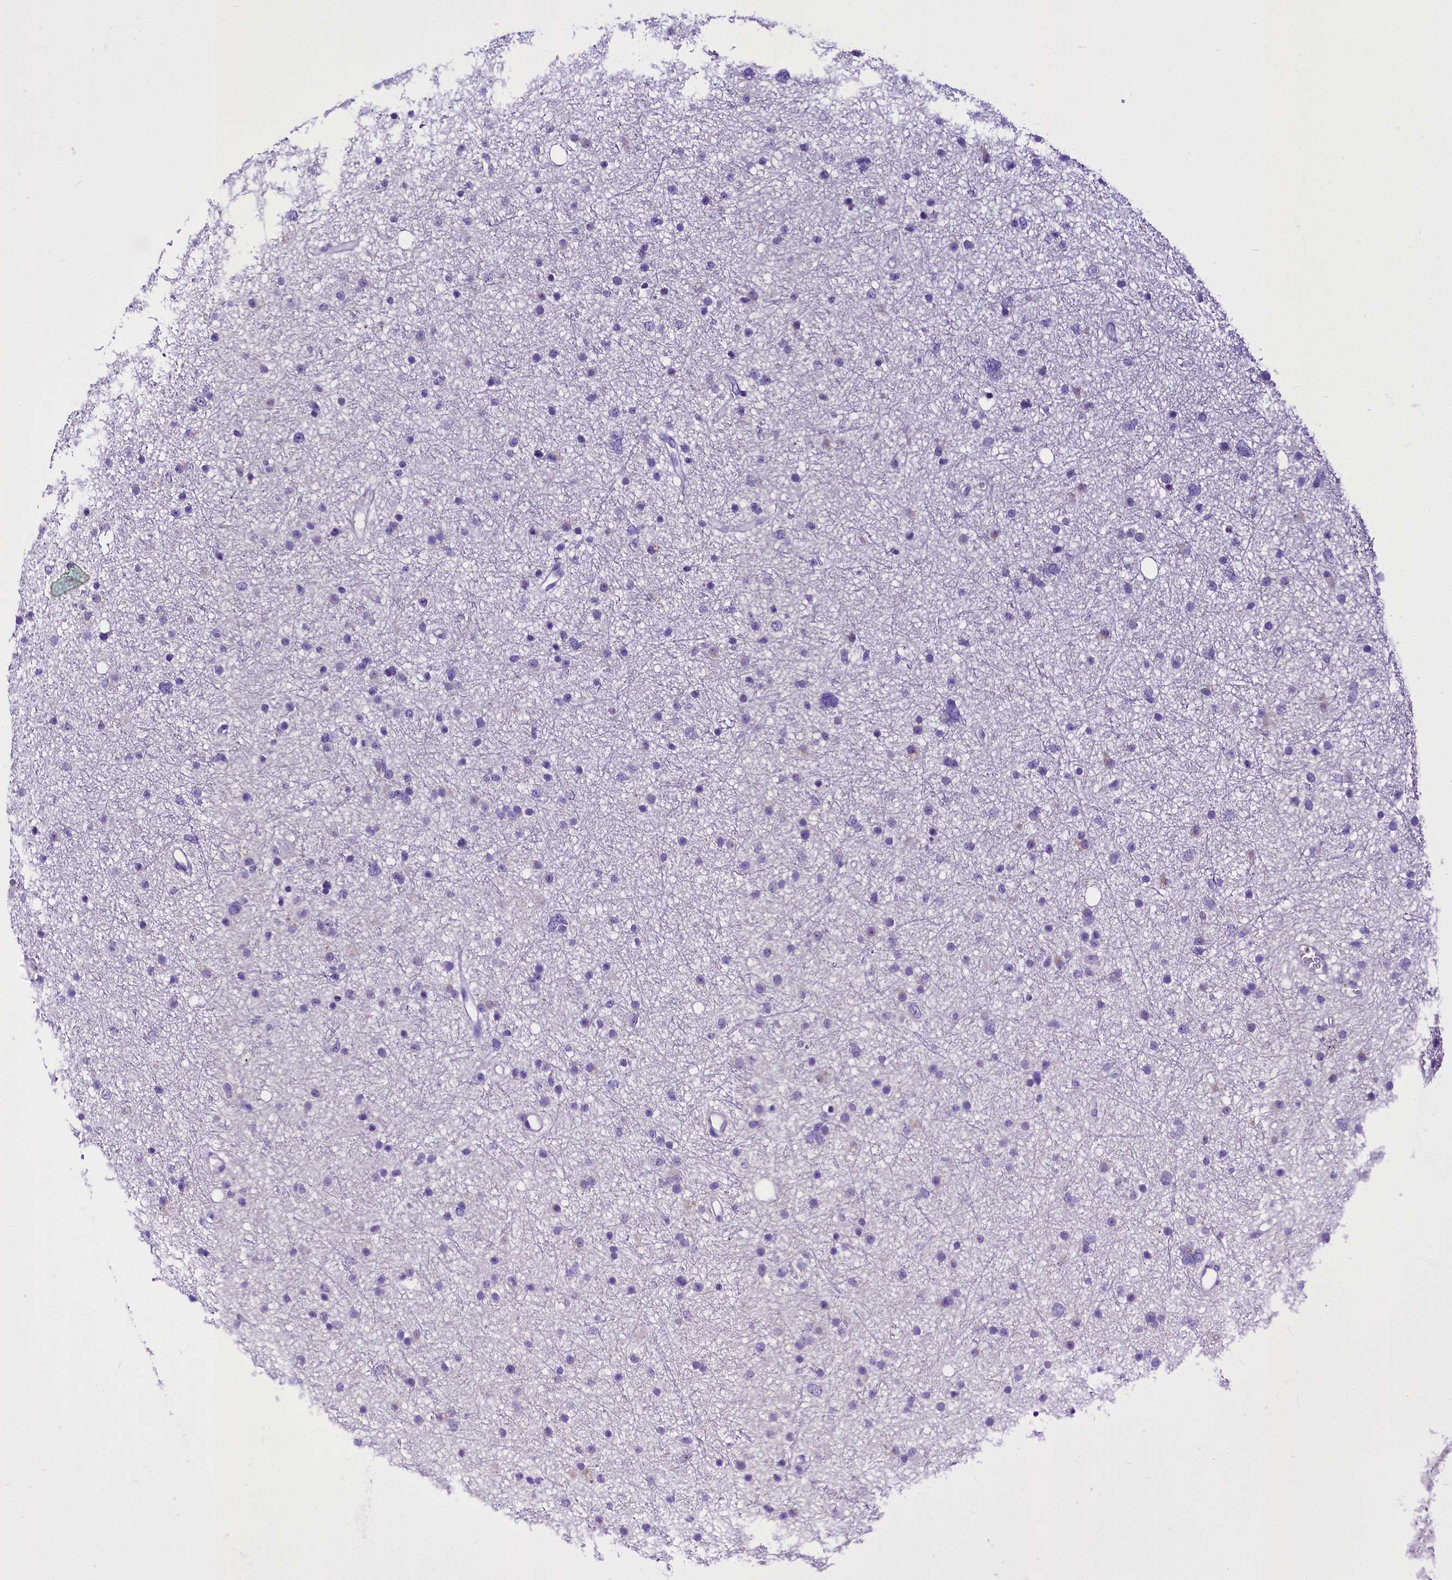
{"staining": {"intensity": "negative", "quantity": "none", "location": "none"}, "tissue": "glioma", "cell_type": "Tumor cells", "image_type": "cancer", "snomed": [{"axis": "morphology", "description": "Glioma, malignant, Low grade"}, {"axis": "topography", "description": "Cerebral cortex"}], "caption": "DAB immunohistochemical staining of low-grade glioma (malignant) displays no significant positivity in tumor cells.", "gene": "A2ML1", "patient": {"sex": "female", "age": 39}}